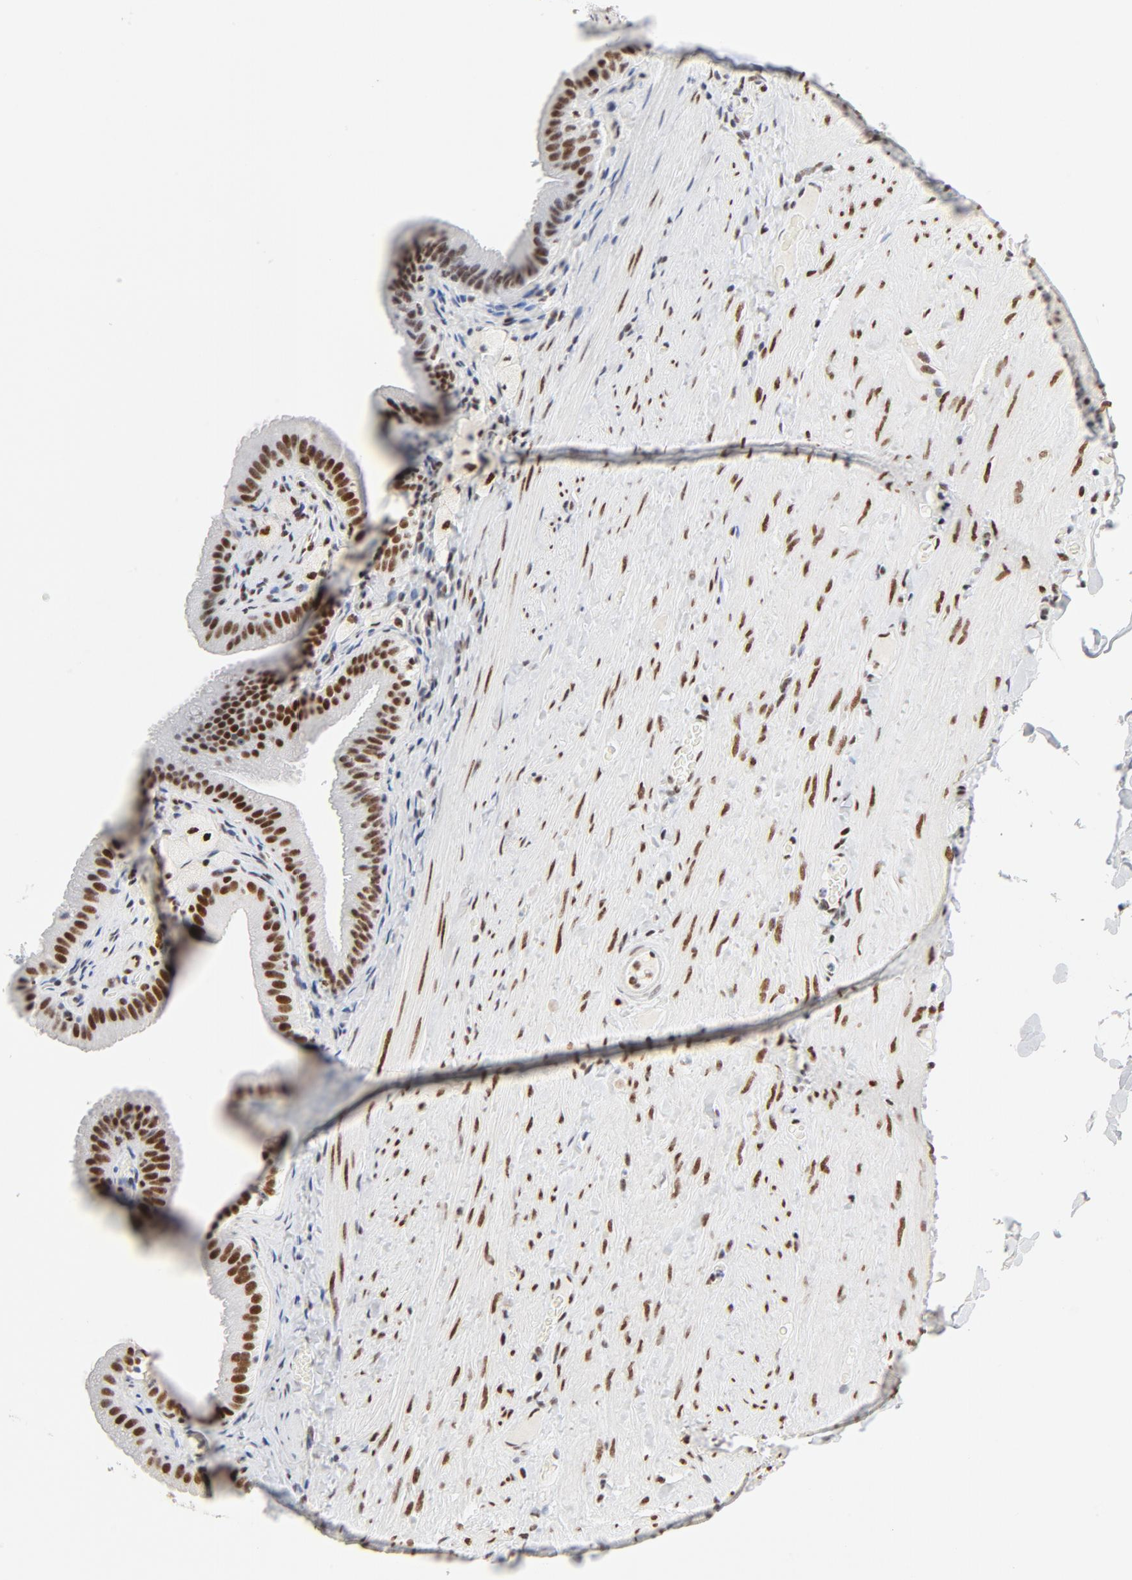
{"staining": {"intensity": "strong", "quantity": ">75%", "location": "nuclear"}, "tissue": "gallbladder", "cell_type": "Glandular cells", "image_type": "normal", "snomed": [{"axis": "morphology", "description": "Normal tissue, NOS"}, {"axis": "topography", "description": "Gallbladder"}], "caption": "Protein expression analysis of normal gallbladder demonstrates strong nuclear staining in about >75% of glandular cells. (DAB IHC, brown staining for protein, blue staining for nuclei).", "gene": "GTF2H1", "patient": {"sex": "female", "age": 24}}